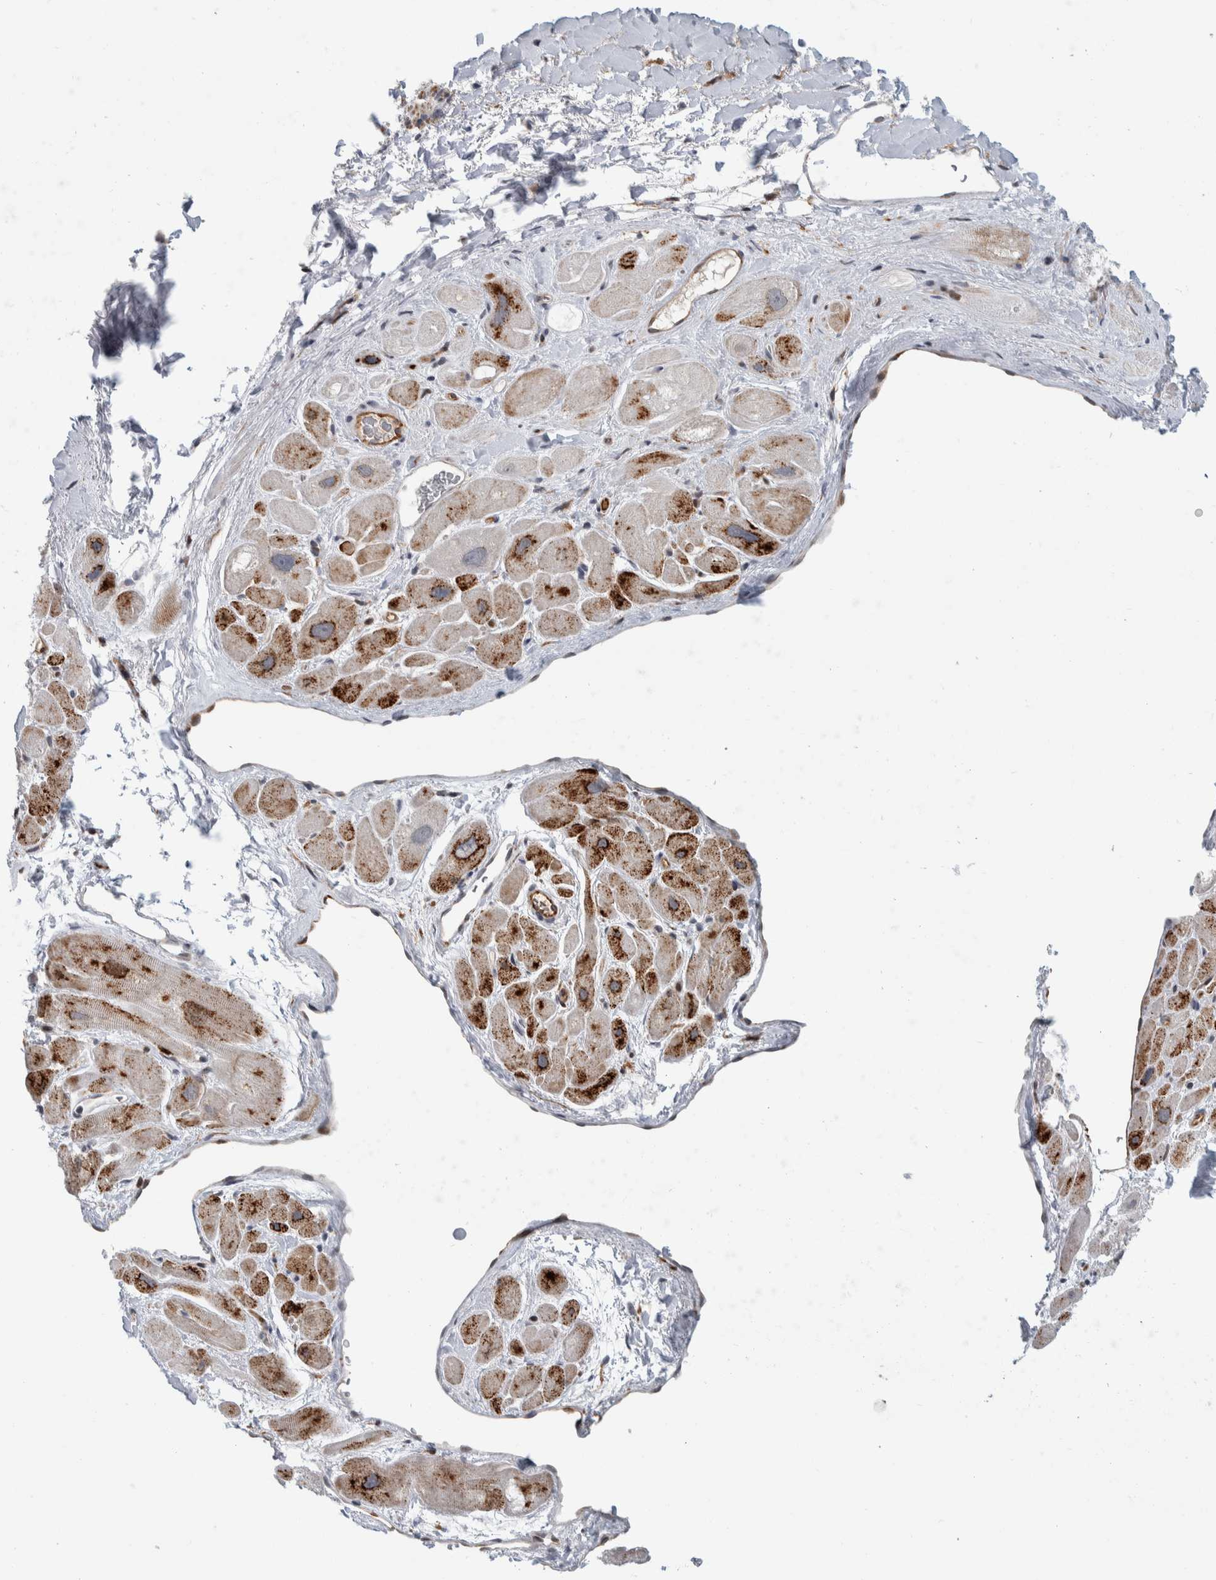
{"staining": {"intensity": "strong", "quantity": "<25%", "location": "cytoplasmic/membranous"}, "tissue": "heart muscle", "cell_type": "Cardiomyocytes", "image_type": "normal", "snomed": [{"axis": "morphology", "description": "Normal tissue, NOS"}, {"axis": "topography", "description": "Heart"}], "caption": "Strong cytoplasmic/membranous protein expression is appreciated in approximately <25% of cardiomyocytes in heart muscle.", "gene": "MSL1", "patient": {"sex": "male", "age": 49}}